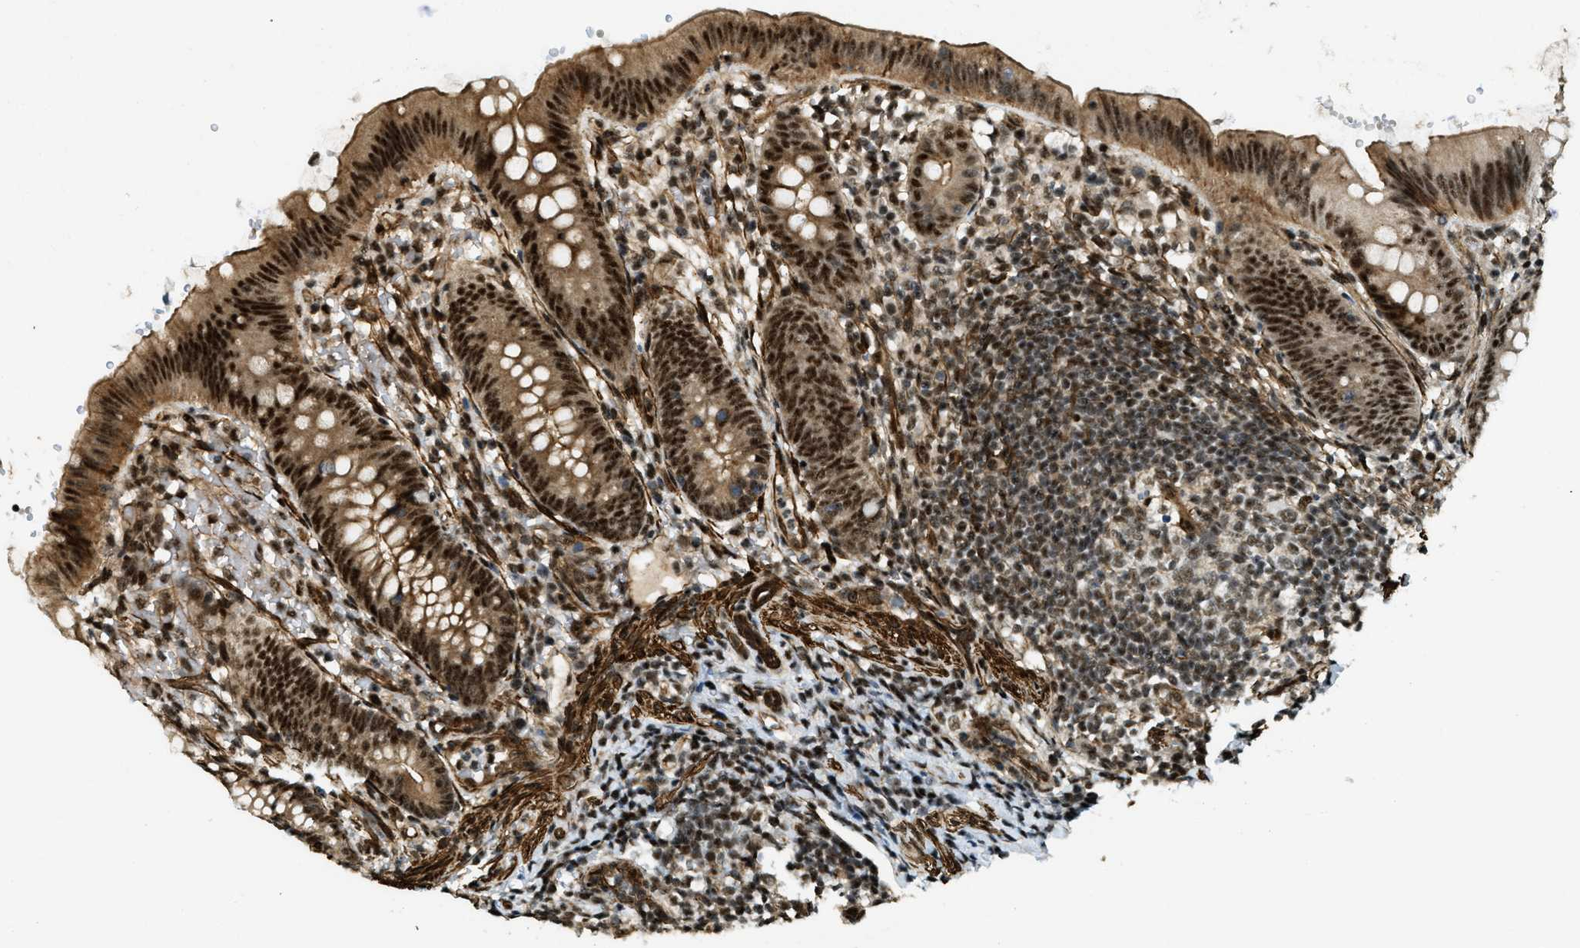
{"staining": {"intensity": "strong", "quantity": ">75%", "location": "cytoplasmic/membranous,nuclear"}, "tissue": "appendix", "cell_type": "Glandular cells", "image_type": "normal", "snomed": [{"axis": "morphology", "description": "Normal tissue, NOS"}, {"axis": "topography", "description": "Appendix"}], "caption": "Immunohistochemical staining of unremarkable human appendix reveals >75% levels of strong cytoplasmic/membranous,nuclear protein positivity in approximately >75% of glandular cells.", "gene": "CFAP36", "patient": {"sex": "male", "age": 1}}